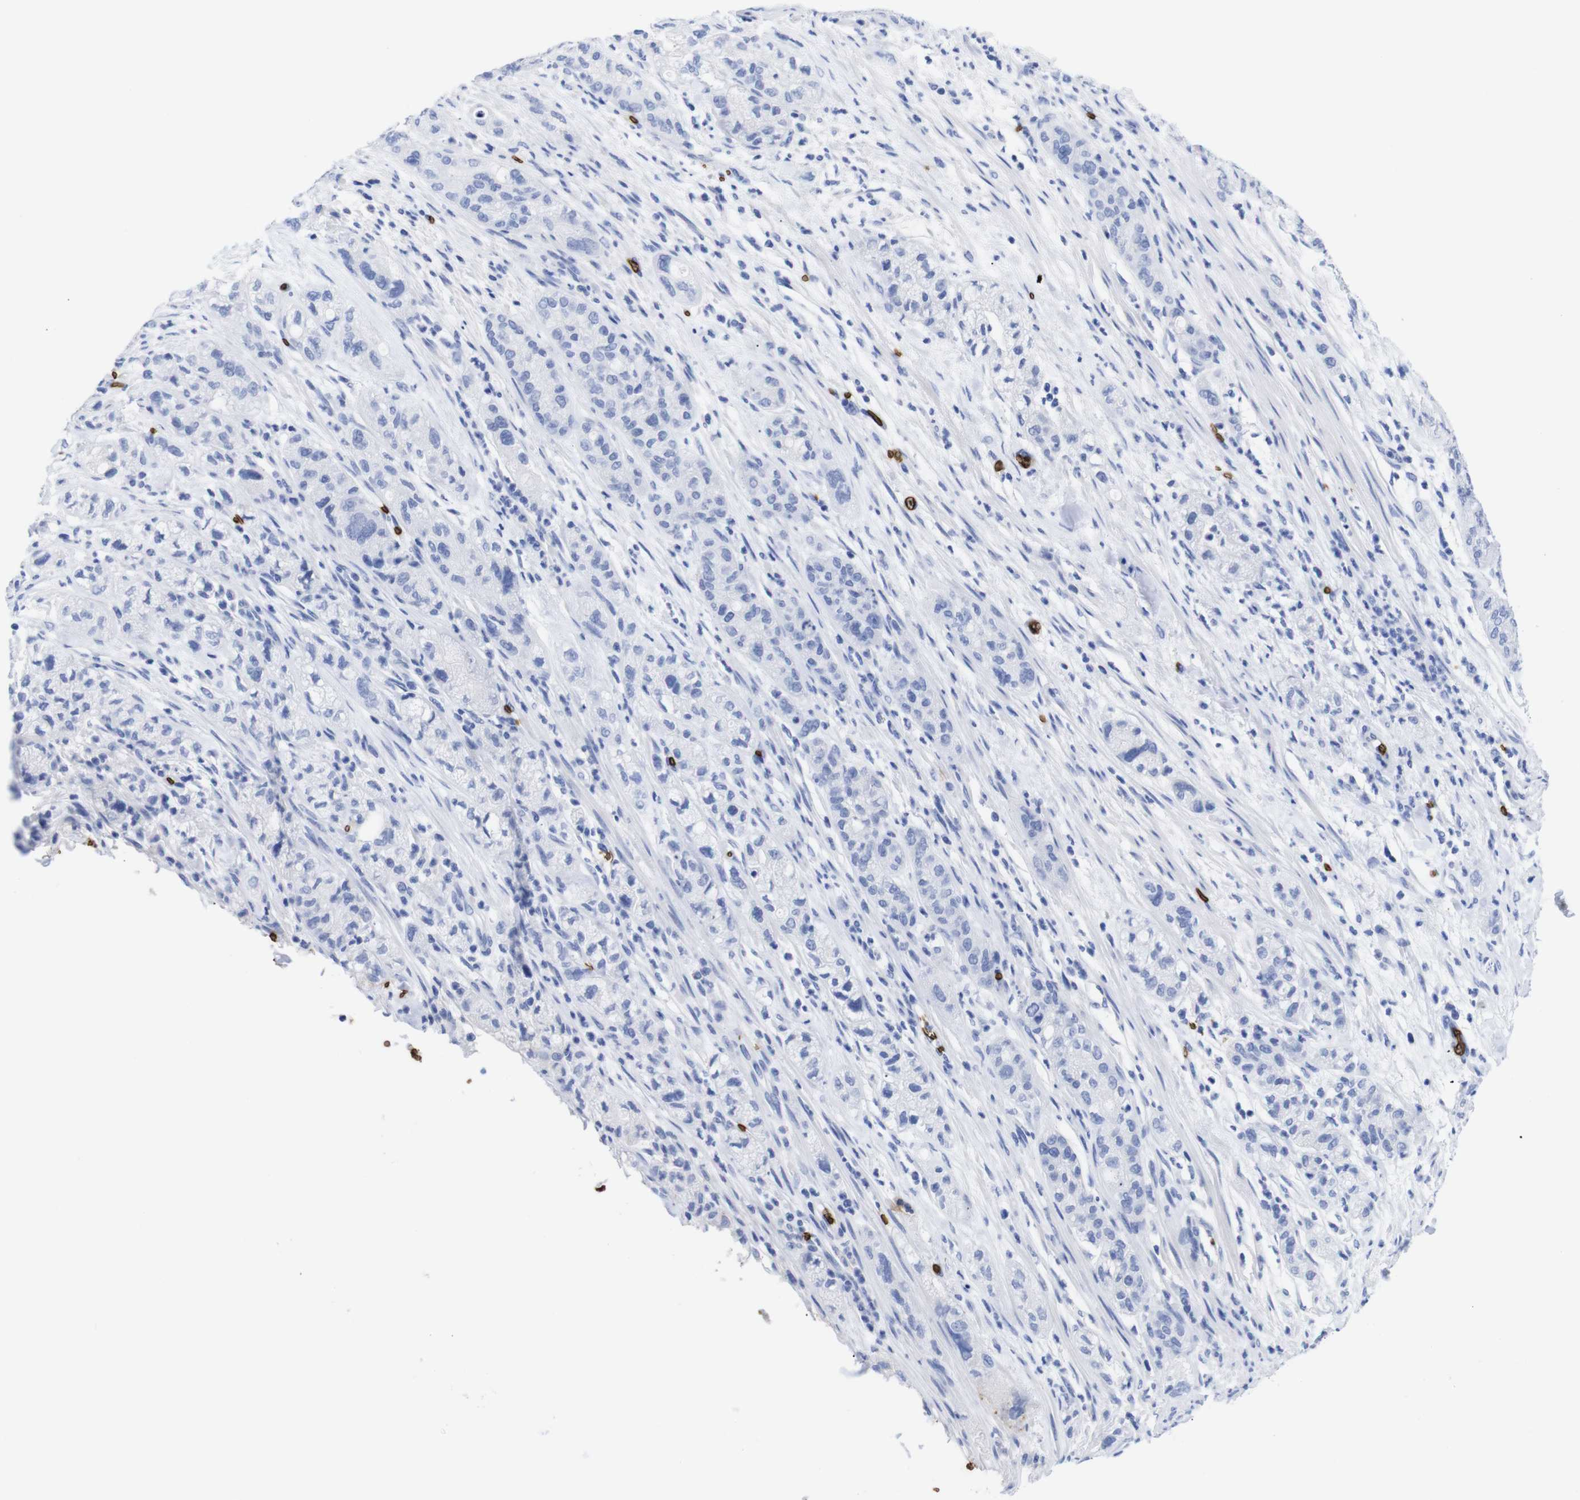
{"staining": {"intensity": "negative", "quantity": "none", "location": "none"}, "tissue": "pancreatic cancer", "cell_type": "Tumor cells", "image_type": "cancer", "snomed": [{"axis": "morphology", "description": "Adenocarcinoma, NOS"}, {"axis": "topography", "description": "Pancreas"}], "caption": "High magnification brightfield microscopy of pancreatic adenocarcinoma stained with DAB (3,3'-diaminobenzidine) (brown) and counterstained with hematoxylin (blue): tumor cells show no significant positivity.", "gene": "S1PR2", "patient": {"sex": "female", "age": 78}}